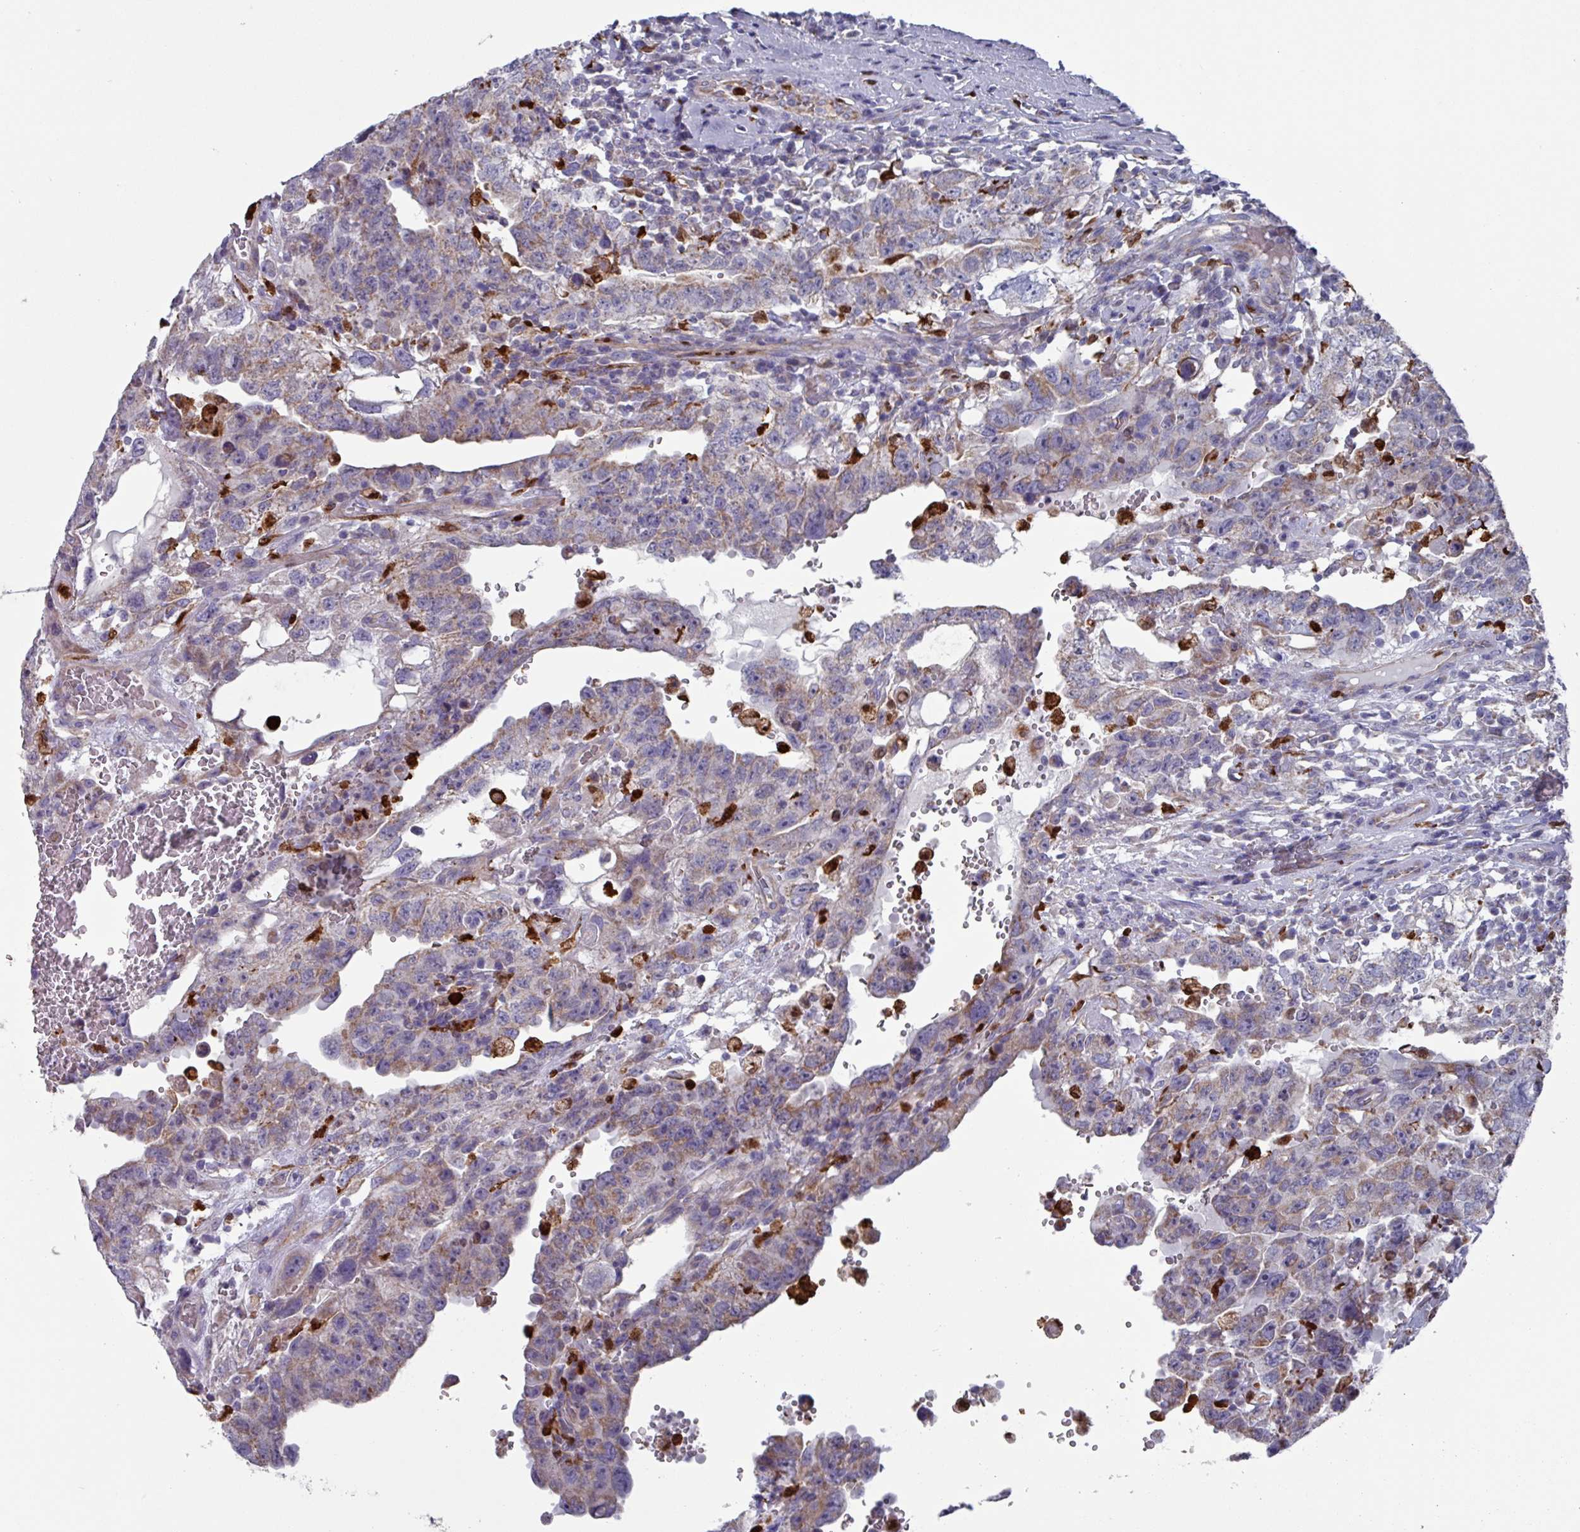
{"staining": {"intensity": "moderate", "quantity": ">75%", "location": "cytoplasmic/membranous"}, "tissue": "testis cancer", "cell_type": "Tumor cells", "image_type": "cancer", "snomed": [{"axis": "morphology", "description": "Carcinoma, Embryonal, NOS"}, {"axis": "topography", "description": "Testis"}], "caption": "IHC image of human testis cancer stained for a protein (brown), which demonstrates medium levels of moderate cytoplasmic/membranous expression in about >75% of tumor cells.", "gene": "UQCC2", "patient": {"sex": "male", "age": 26}}